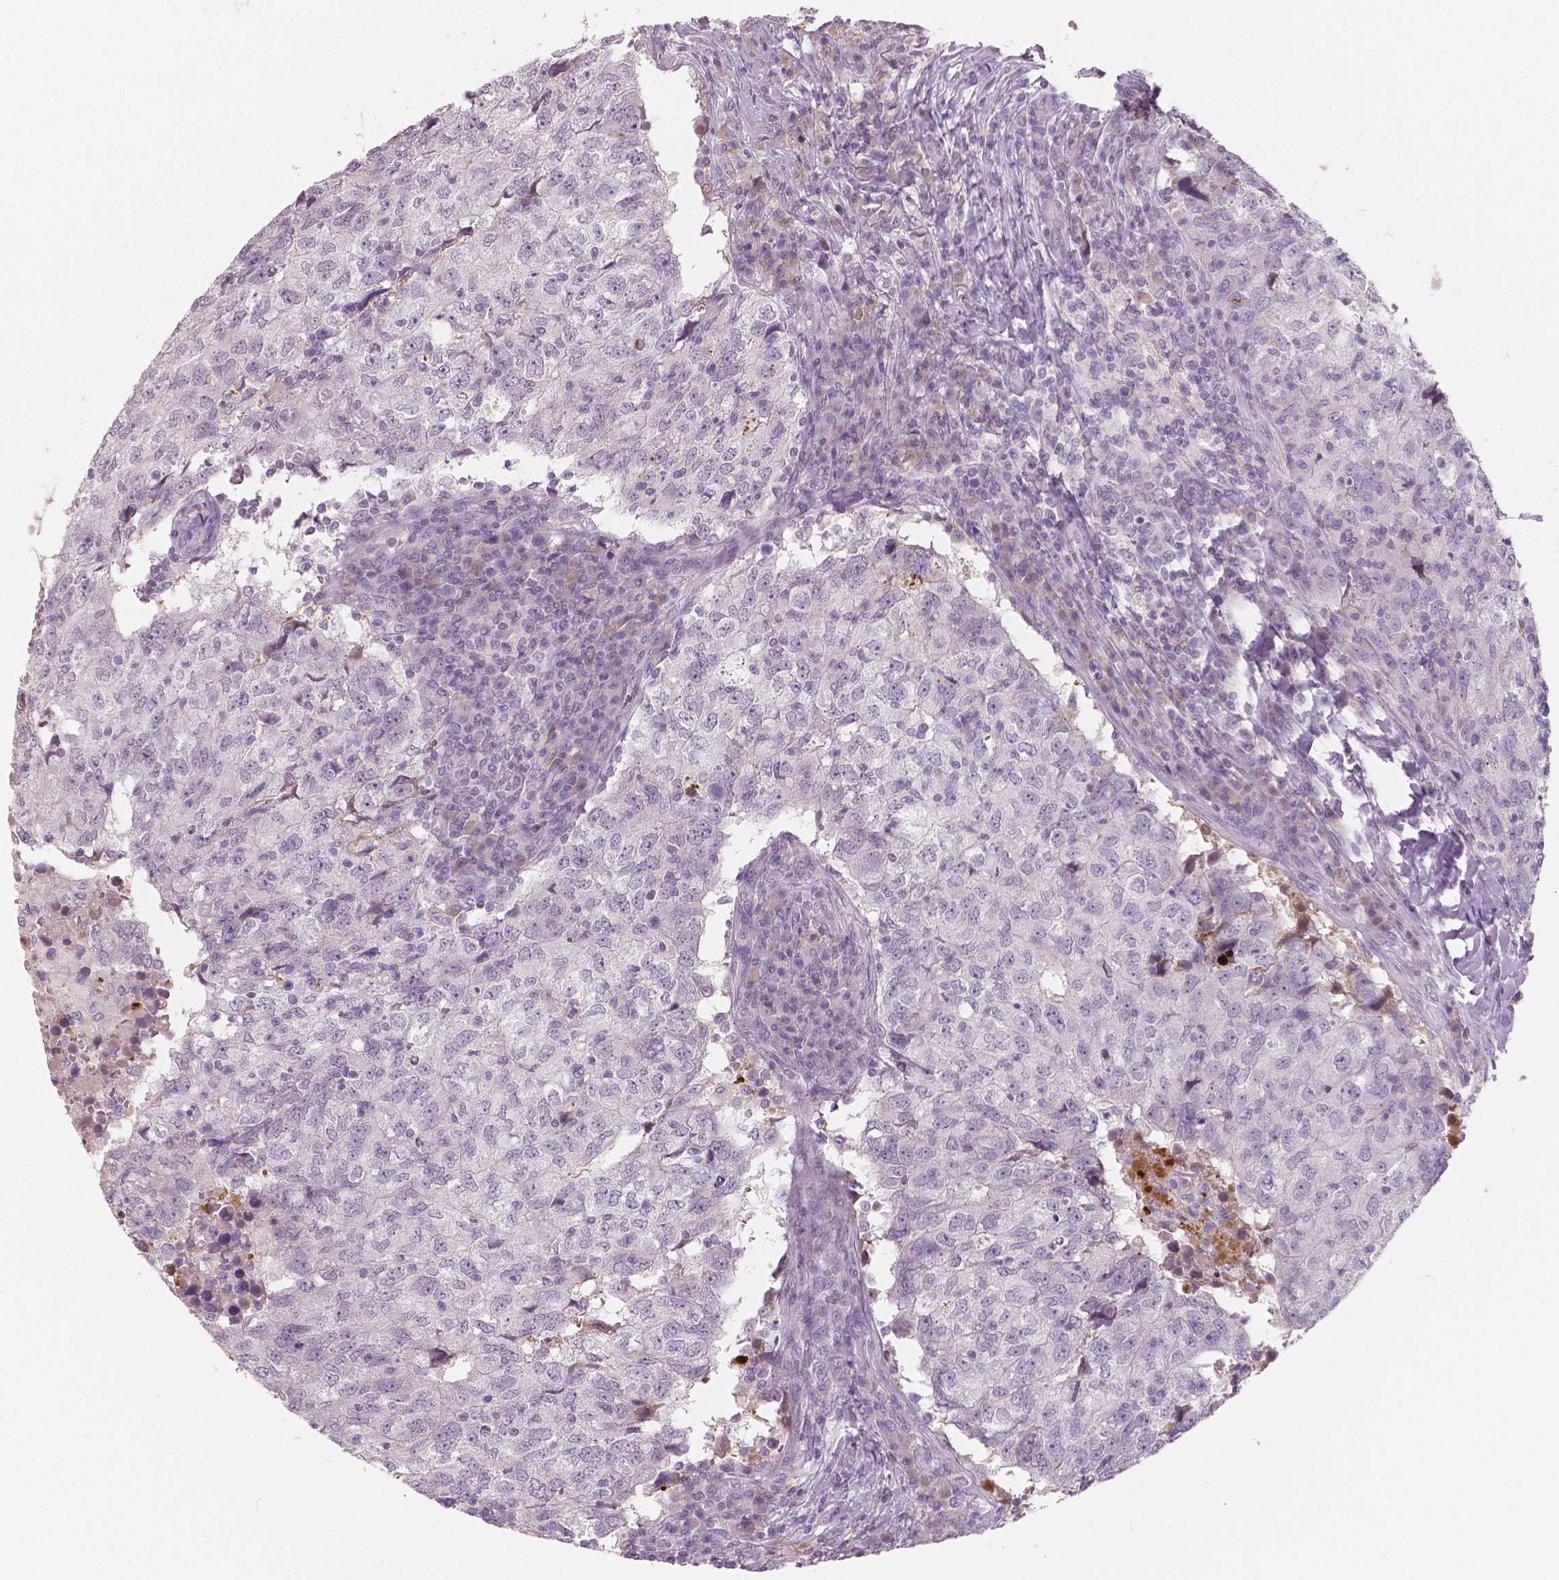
{"staining": {"intensity": "negative", "quantity": "none", "location": "none"}, "tissue": "breast cancer", "cell_type": "Tumor cells", "image_type": "cancer", "snomed": [{"axis": "morphology", "description": "Duct carcinoma"}, {"axis": "topography", "description": "Breast"}], "caption": "This is an immunohistochemistry (IHC) histopathology image of human breast intraductal carcinoma. There is no positivity in tumor cells.", "gene": "APOA4", "patient": {"sex": "female", "age": 30}}